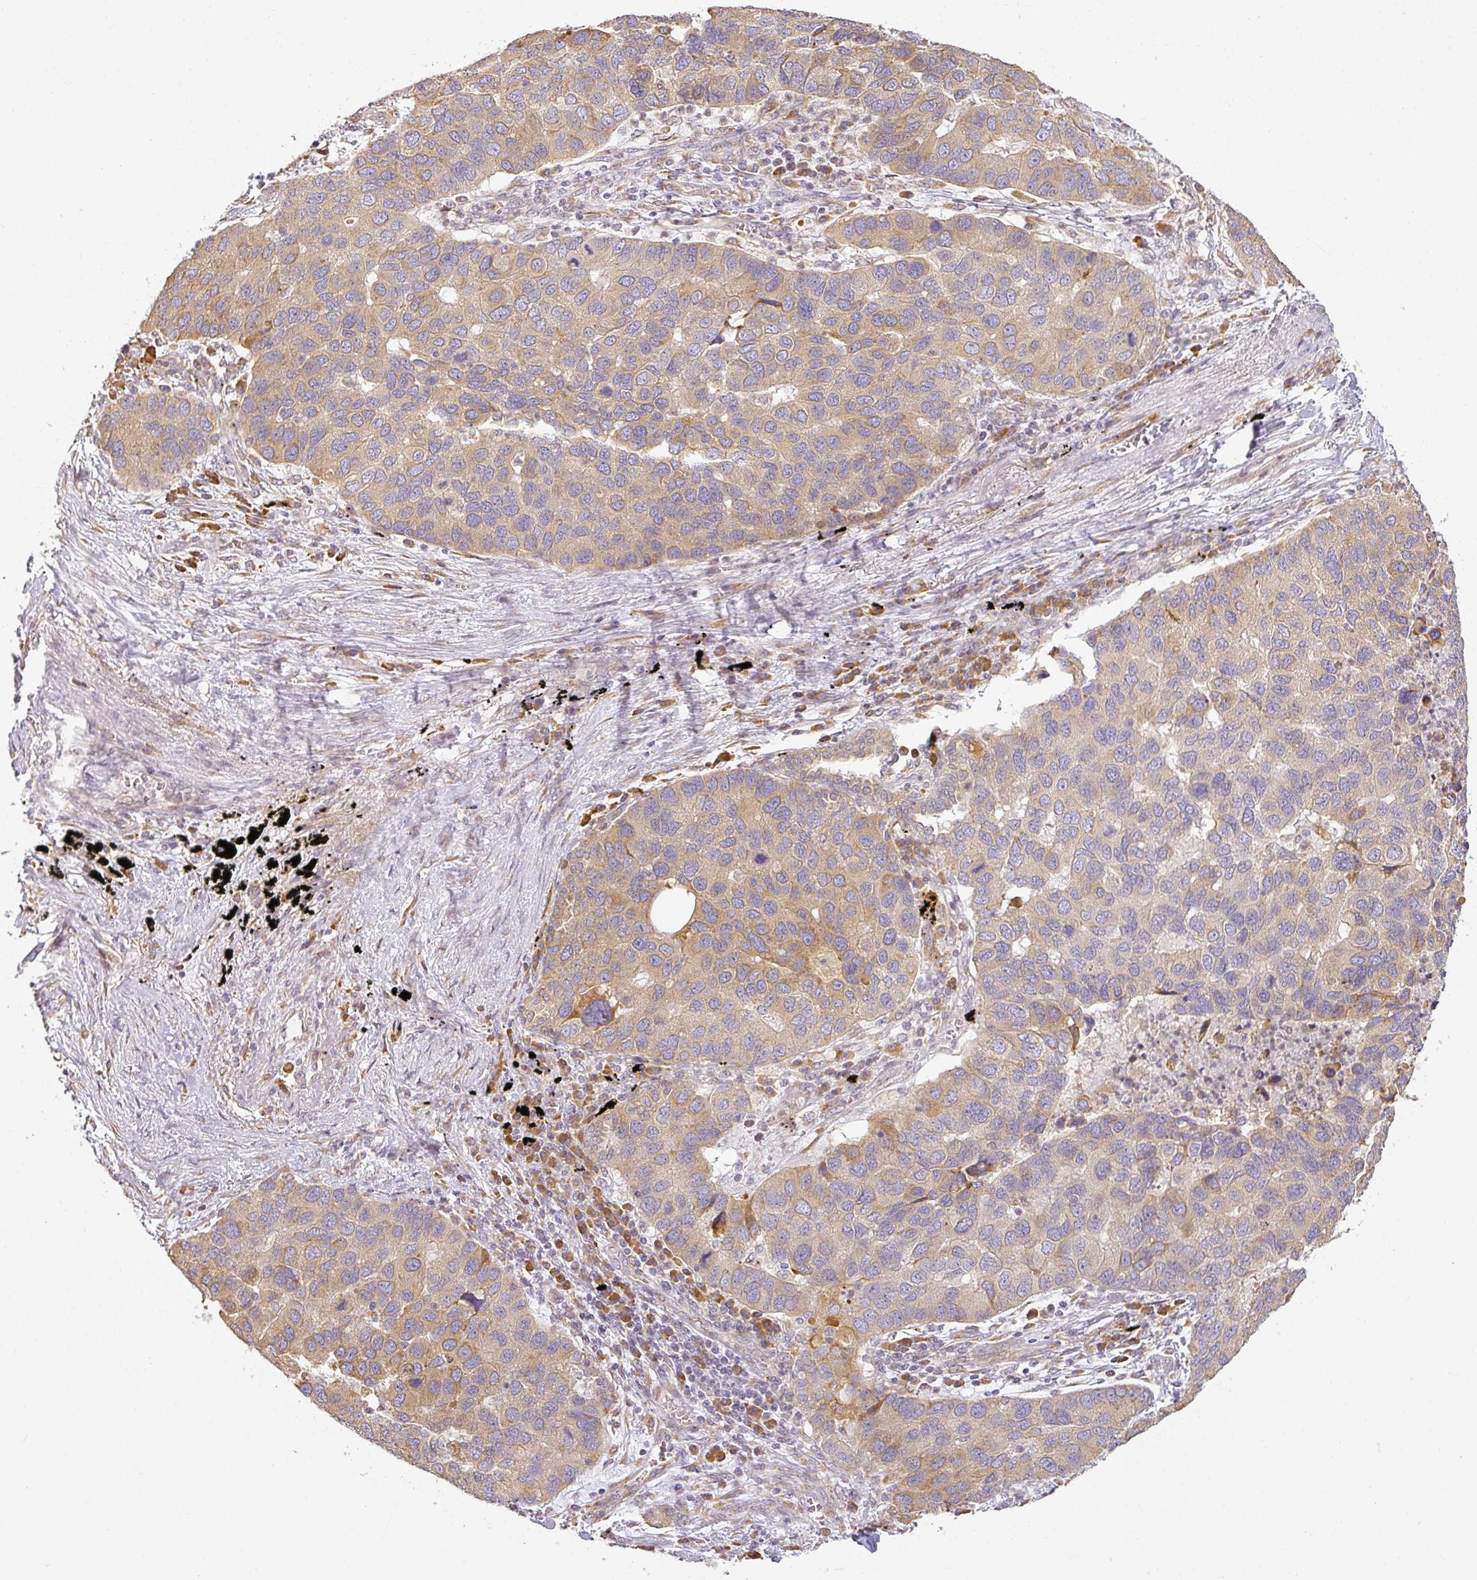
{"staining": {"intensity": "weak", "quantity": "25%-75%", "location": "cytoplasmic/membranous"}, "tissue": "lung cancer", "cell_type": "Tumor cells", "image_type": "cancer", "snomed": [{"axis": "morphology", "description": "Aneuploidy"}, {"axis": "morphology", "description": "Adenocarcinoma, NOS"}, {"axis": "topography", "description": "Lymph node"}, {"axis": "topography", "description": "Lung"}], "caption": "Lung cancer stained with a brown dye reveals weak cytoplasmic/membranous positive expression in about 25%-75% of tumor cells.", "gene": "CCDC144A", "patient": {"sex": "female", "age": 74}}